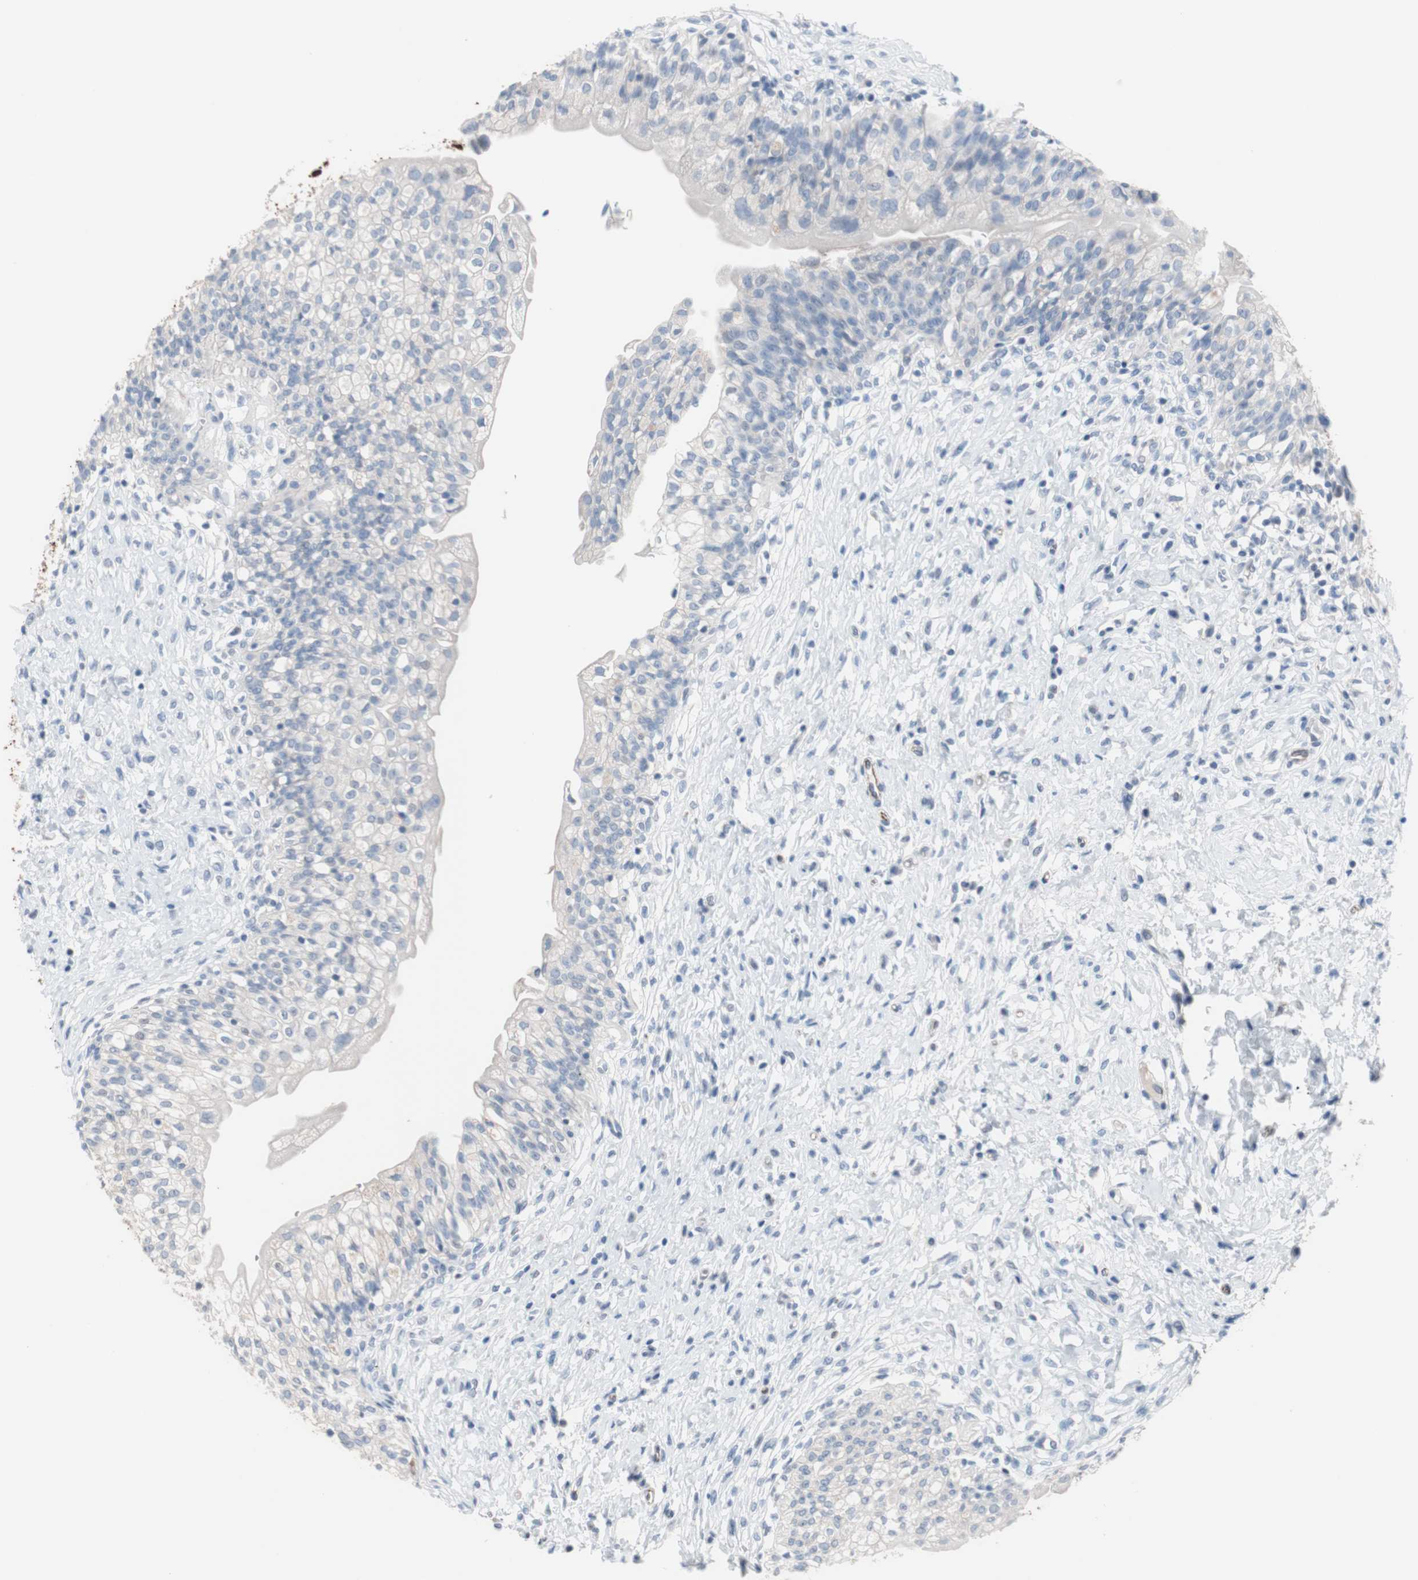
{"staining": {"intensity": "negative", "quantity": "none", "location": "none"}, "tissue": "urinary bladder", "cell_type": "Urothelial cells", "image_type": "normal", "snomed": [{"axis": "morphology", "description": "Normal tissue, NOS"}, {"axis": "morphology", "description": "Inflammation, NOS"}, {"axis": "topography", "description": "Urinary bladder"}], "caption": "DAB immunohistochemical staining of normal human urinary bladder reveals no significant expression in urothelial cells. (DAB (3,3'-diaminobenzidine) immunohistochemistry, high magnification).", "gene": "ULBP1", "patient": {"sex": "female", "age": 80}}